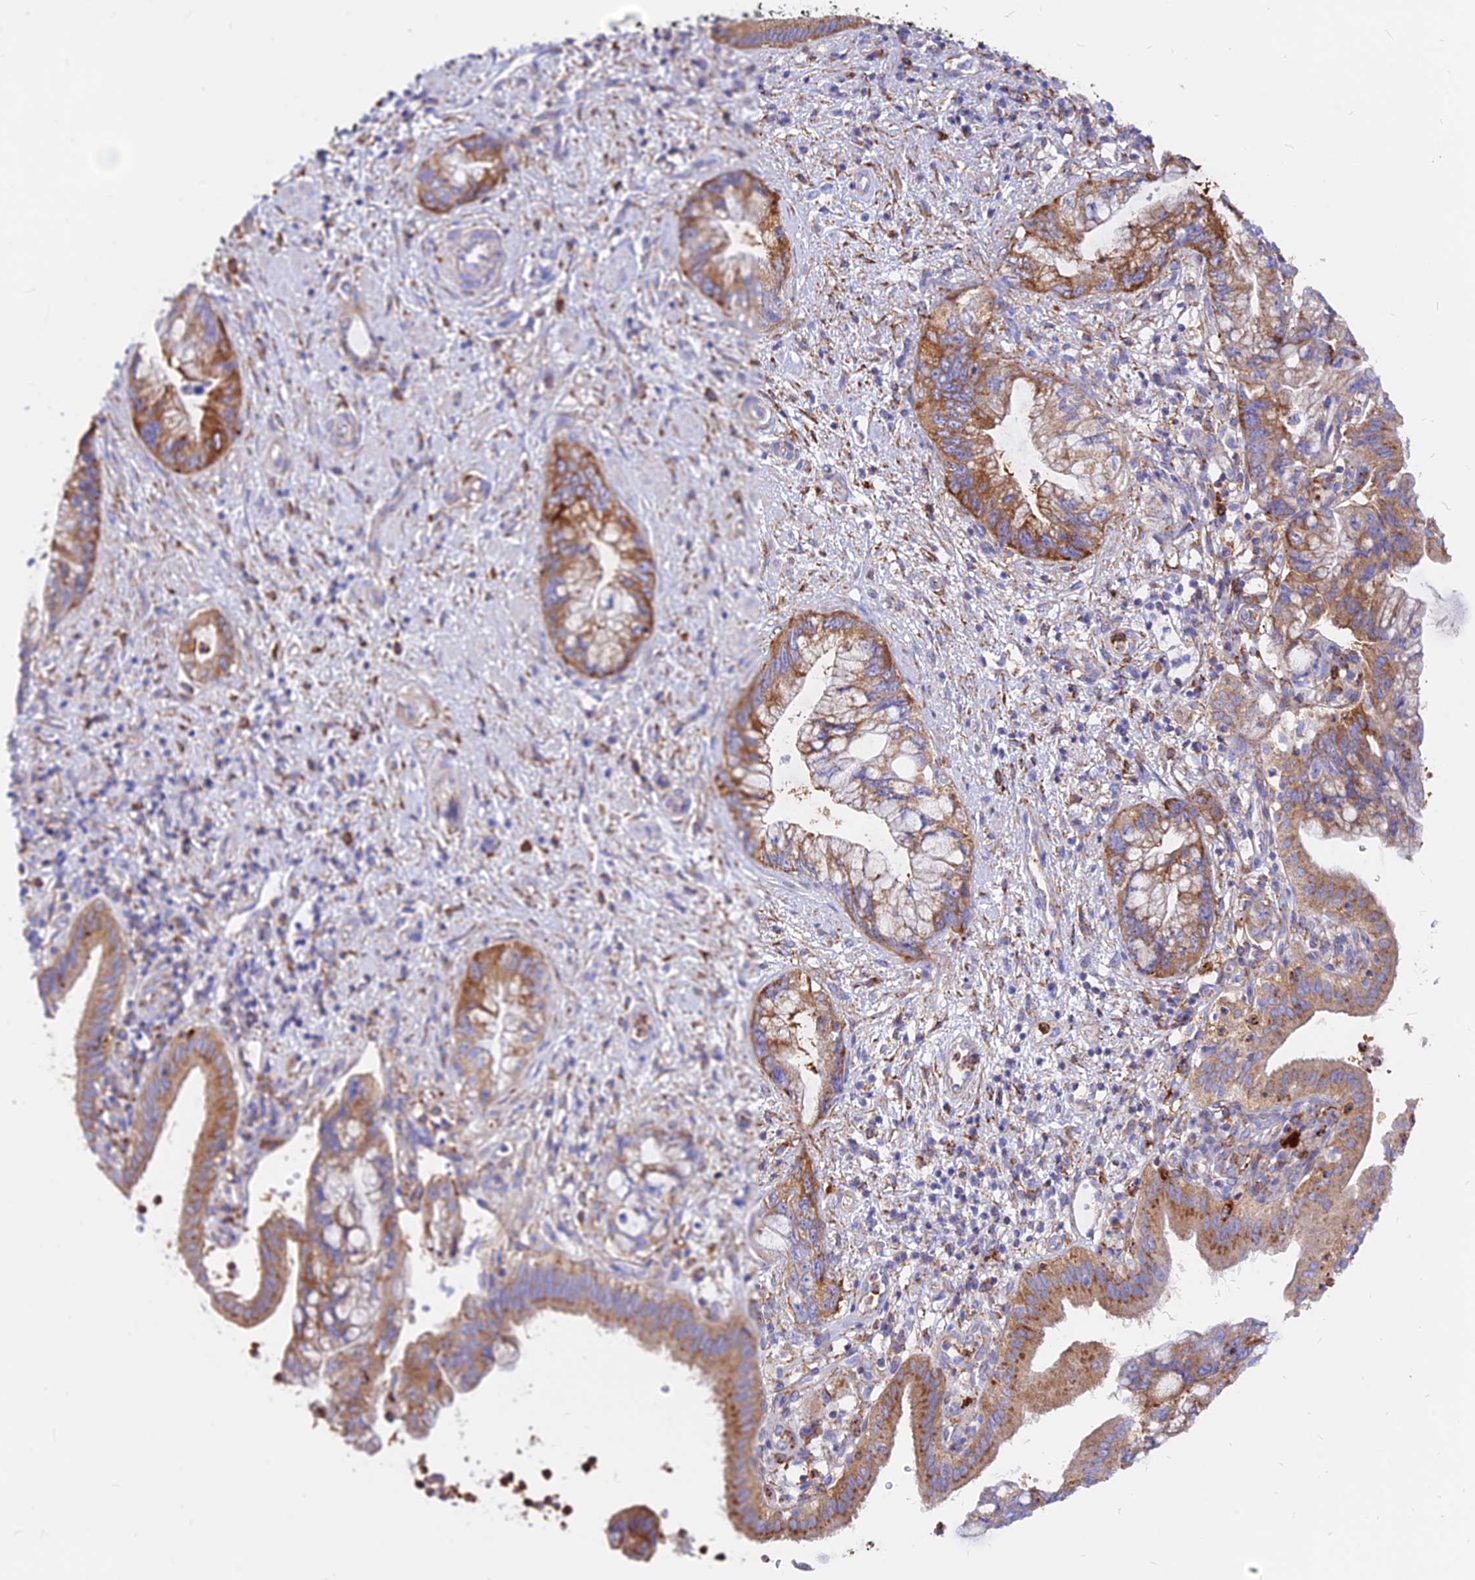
{"staining": {"intensity": "moderate", "quantity": ">75%", "location": "cytoplasmic/membranous"}, "tissue": "pancreatic cancer", "cell_type": "Tumor cells", "image_type": "cancer", "snomed": [{"axis": "morphology", "description": "Adenocarcinoma, NOS"}, {"axis": "topography", "description": "Pancreas"}], "caption": "Pancreatic cancer (adenocarcinoma) tissue shows moderate cytoplasmic/membranous expression in approximately >75% of tumor cells, visualized by immunohistochemistry. (DAB (3,3'-diaminobenzidine) = brown stain, brightfield microscopy at high magnification).", "gene": "AGTRAP", "patient": {"sex": "female", "age": 73}}